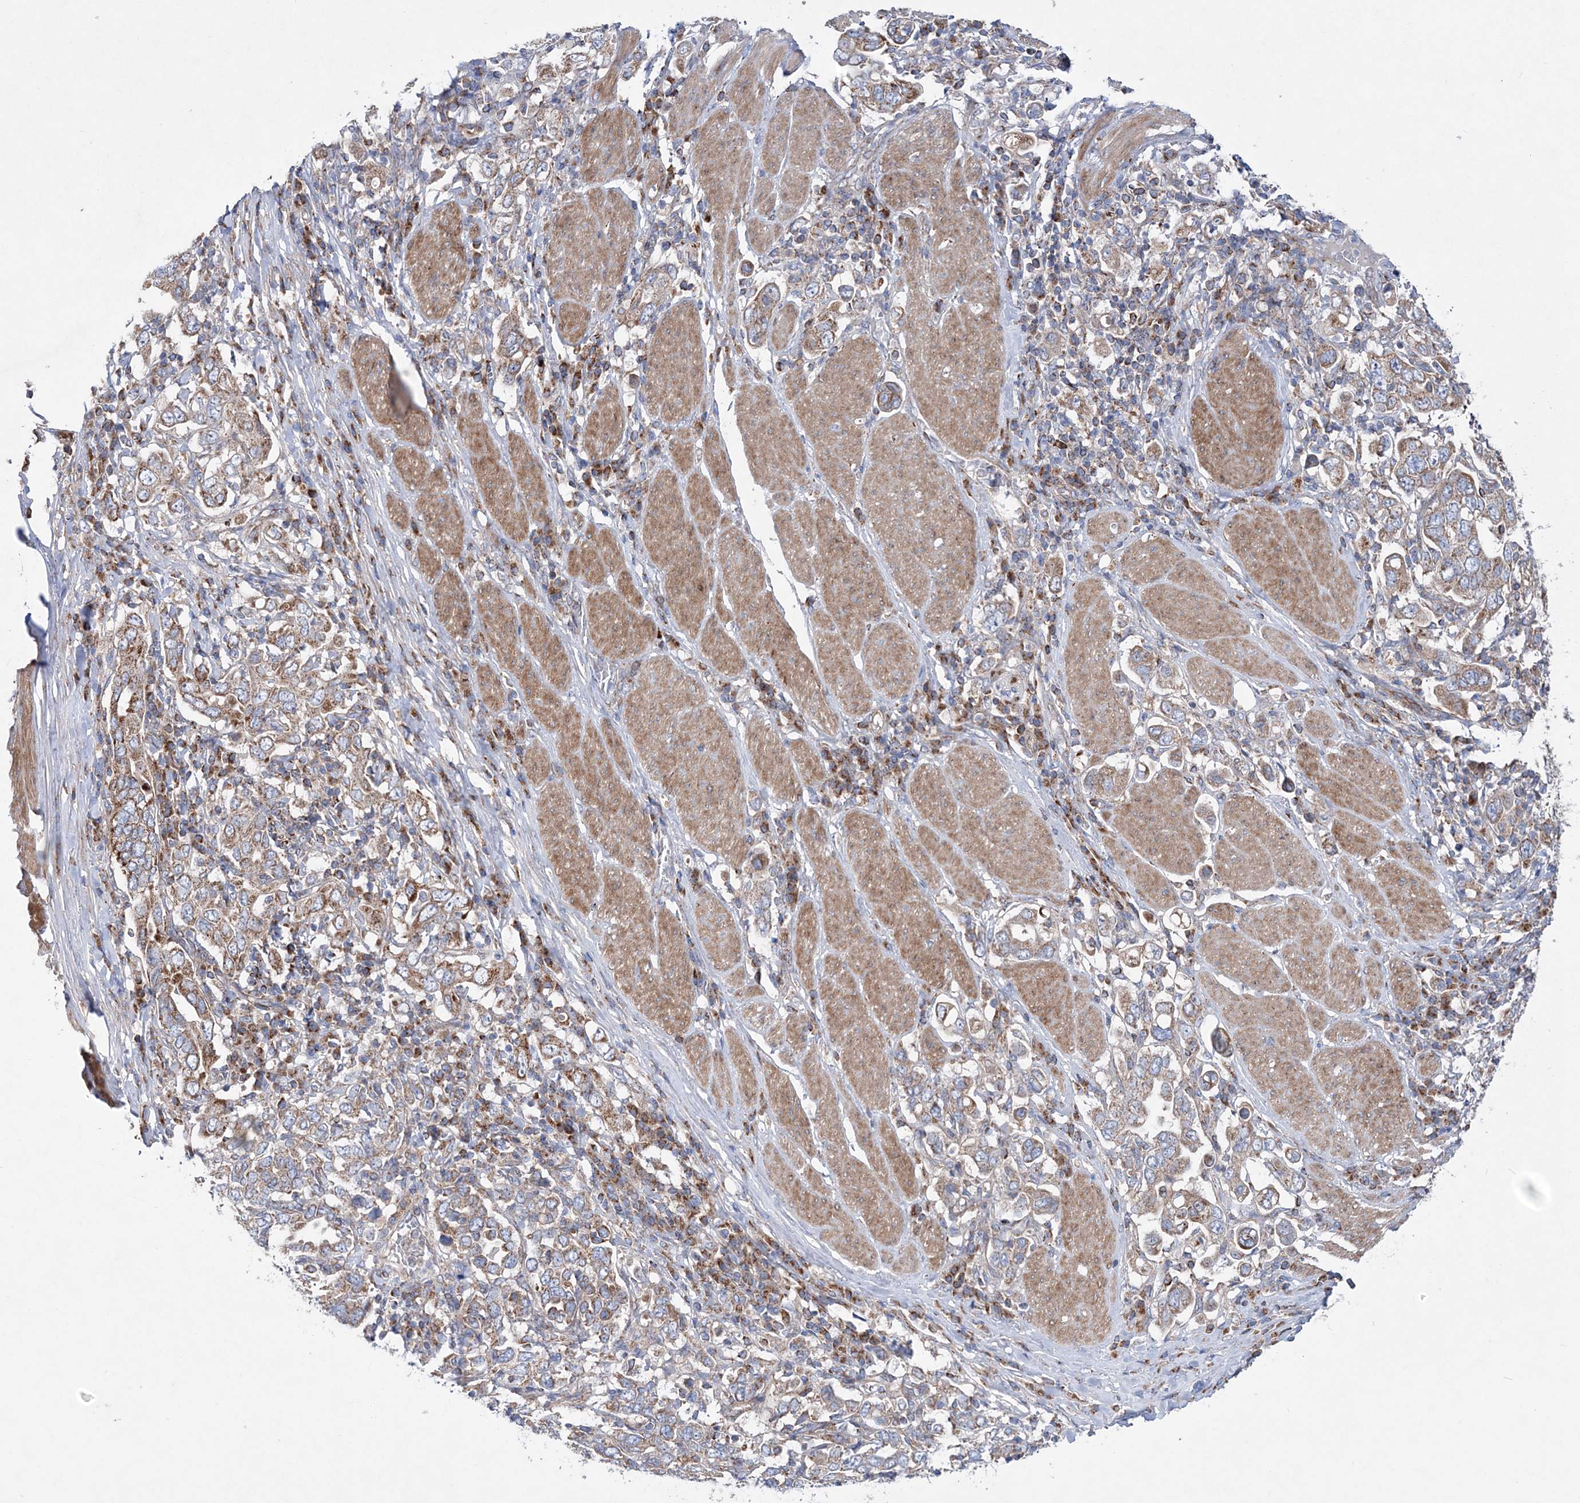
{"staining": {"intensity": "moderate", "quantity": ">75%", "location": "cytoplasmic/membranous"}, "tissue": "stomach cancer", "cell_type": "Tumor cells", "image_type": "cancer", "snomed": [{"axis": "morphology", "description": "Adenocarcinoma, NOS"}, {"axis": "topography", "description": "Stomach, upper"}], "caption": "Immunohistochemistry (IHC) (DAB) staining of adenocarcinoma (stomach) reveals moderate cytoplasmic/membranous protein positivity in about >75% of tumor cells.", "gene": "NGLY1", "patient": {"sex": "male", "age": 62}}